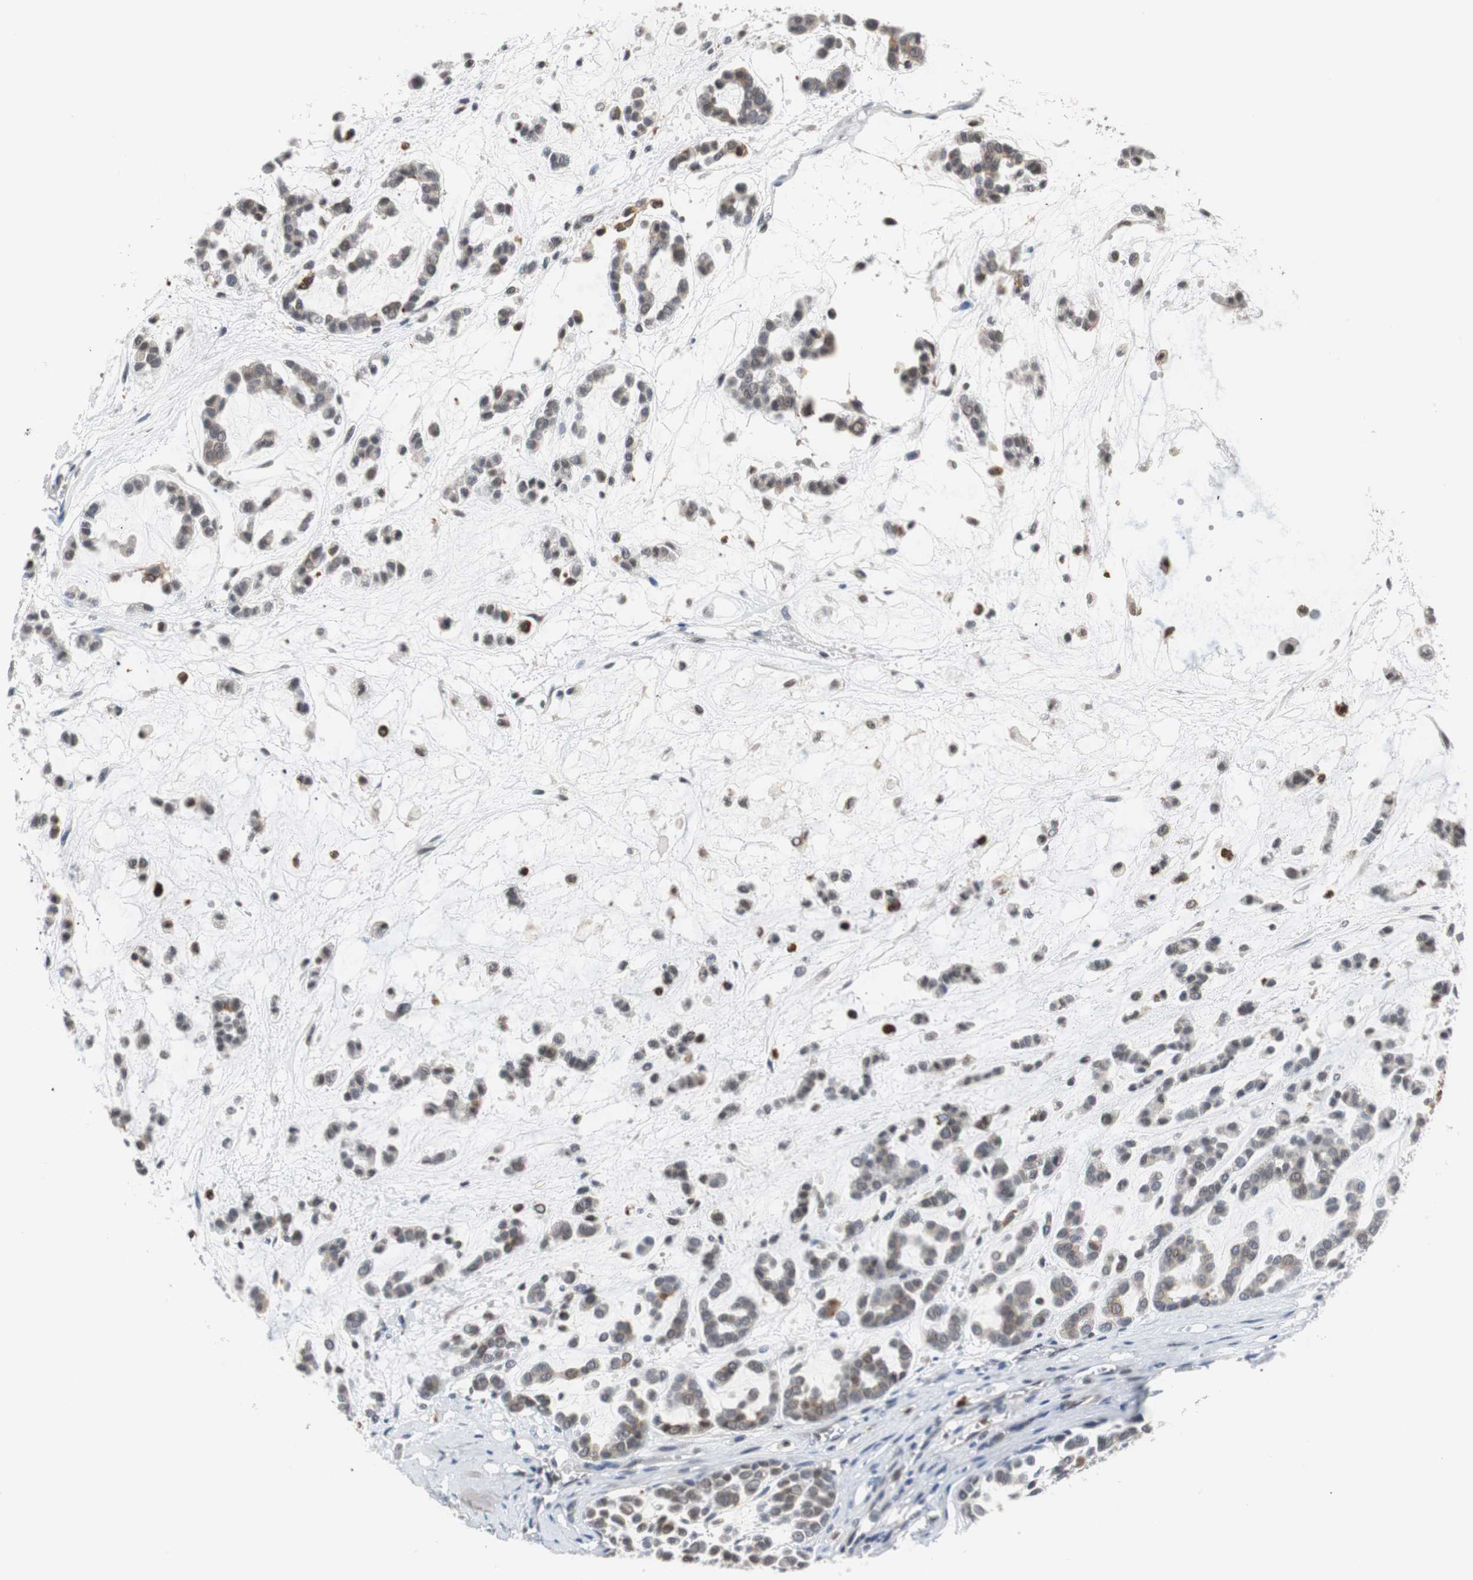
{"staining": {"intensity": "moderate", "quantity": "25%-75%", "location": "cytoplasmic/membranous,nuclear"}, "tissue": "head and neck cancer", "cell_type": "Tumor cells", "image_type": "cancer", "snomed": [{"axis": "morphology", "description": "Adenocarcinoma, NOS"}, {"axis": "morphology", "description": "Adenoma, NOS"}, {"axis": "topography", "description": "Head-Neck"}], "caption": "Head and neck cancer stained with a brown dye reveals moderate cytoplasmic/membranous and nuclear positive staining in about 25%-75% of tumor cells.", "gene": "SIRT1", "patient": {"sex": "female", "age": 55}}